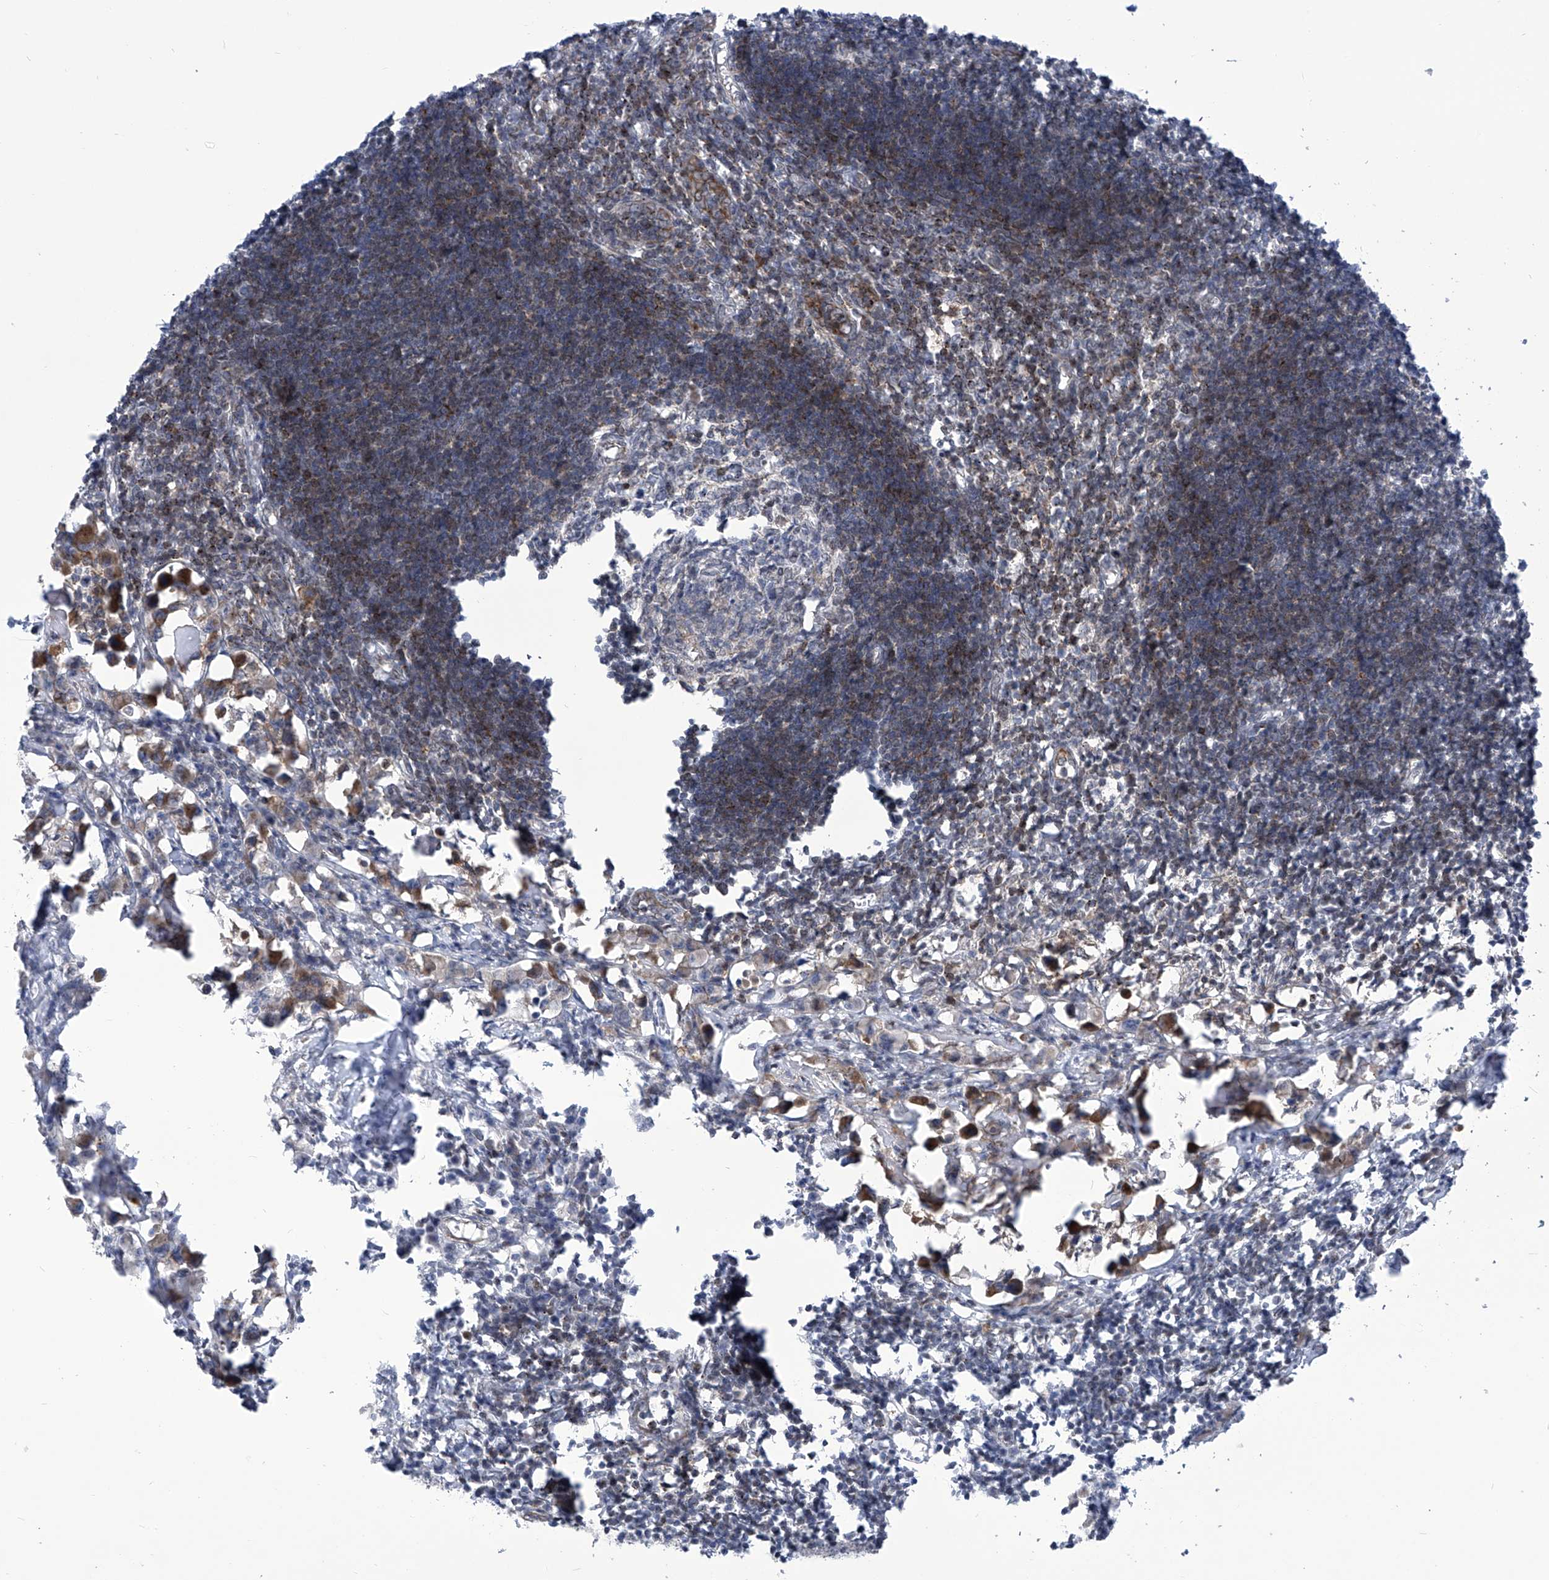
{"staining": {"intensity": "negative", "quantity": "none", "location": "none"}, "tissue": "lymph node", "cell_type": "Germinal center cells", "image_type": "normal", "snomed": [{"axis": "morphology", "description": "Normal tissue, NOS"}, {"axis": "morphology", "description": "Malignant melanoma, Metastatic site"}, {"axis": "topography", "description": "Lymph node"}], "caption": "IHC histopathology image of unremarkable lymph node: lymph node stained with DAB displays no significant protein expression in germinal center cells.", "gene": "CEP290", "patient": {"sex": "male", "age": 41}}